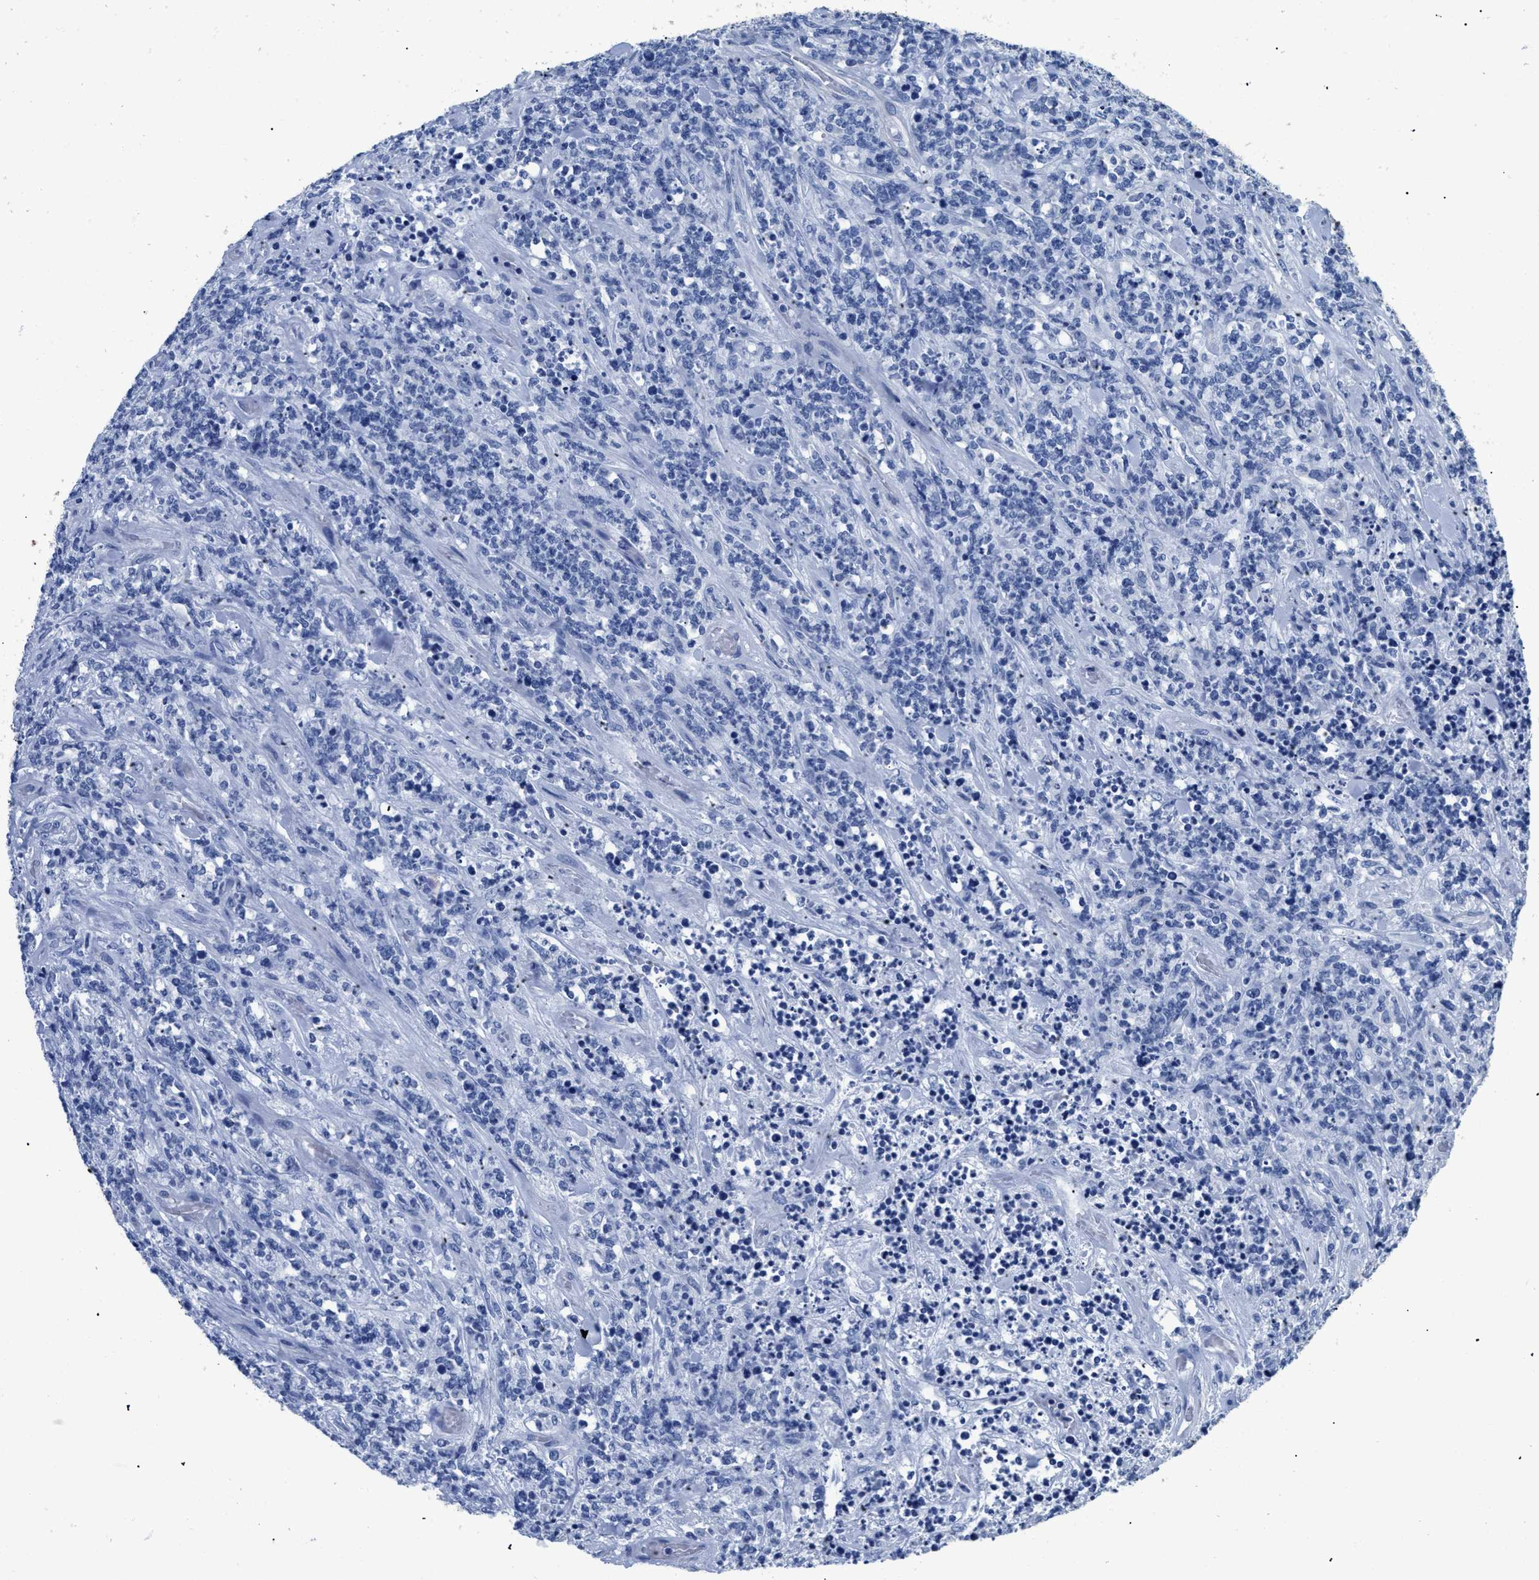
{"staining": {"intensity": "negative", "quantity": "none", "location": "none"}, "tissue": "lymphoma", "cell_type": "Tumor cells", "image_type": "cancer", "snomed": [{"axis": "morphology", "description": "Malignant lymphoma, non-Hodgkin's type, High grade"}, {"axis": "topography", "description": "Soft tissue"}], "caption": "An immunohistochemistry (IHC) image of lymphoma is shown. There is no staining in tumor cells of lymphoma.", "gene": "DLC1", "patient": {"sex": "male", "age": 18}}